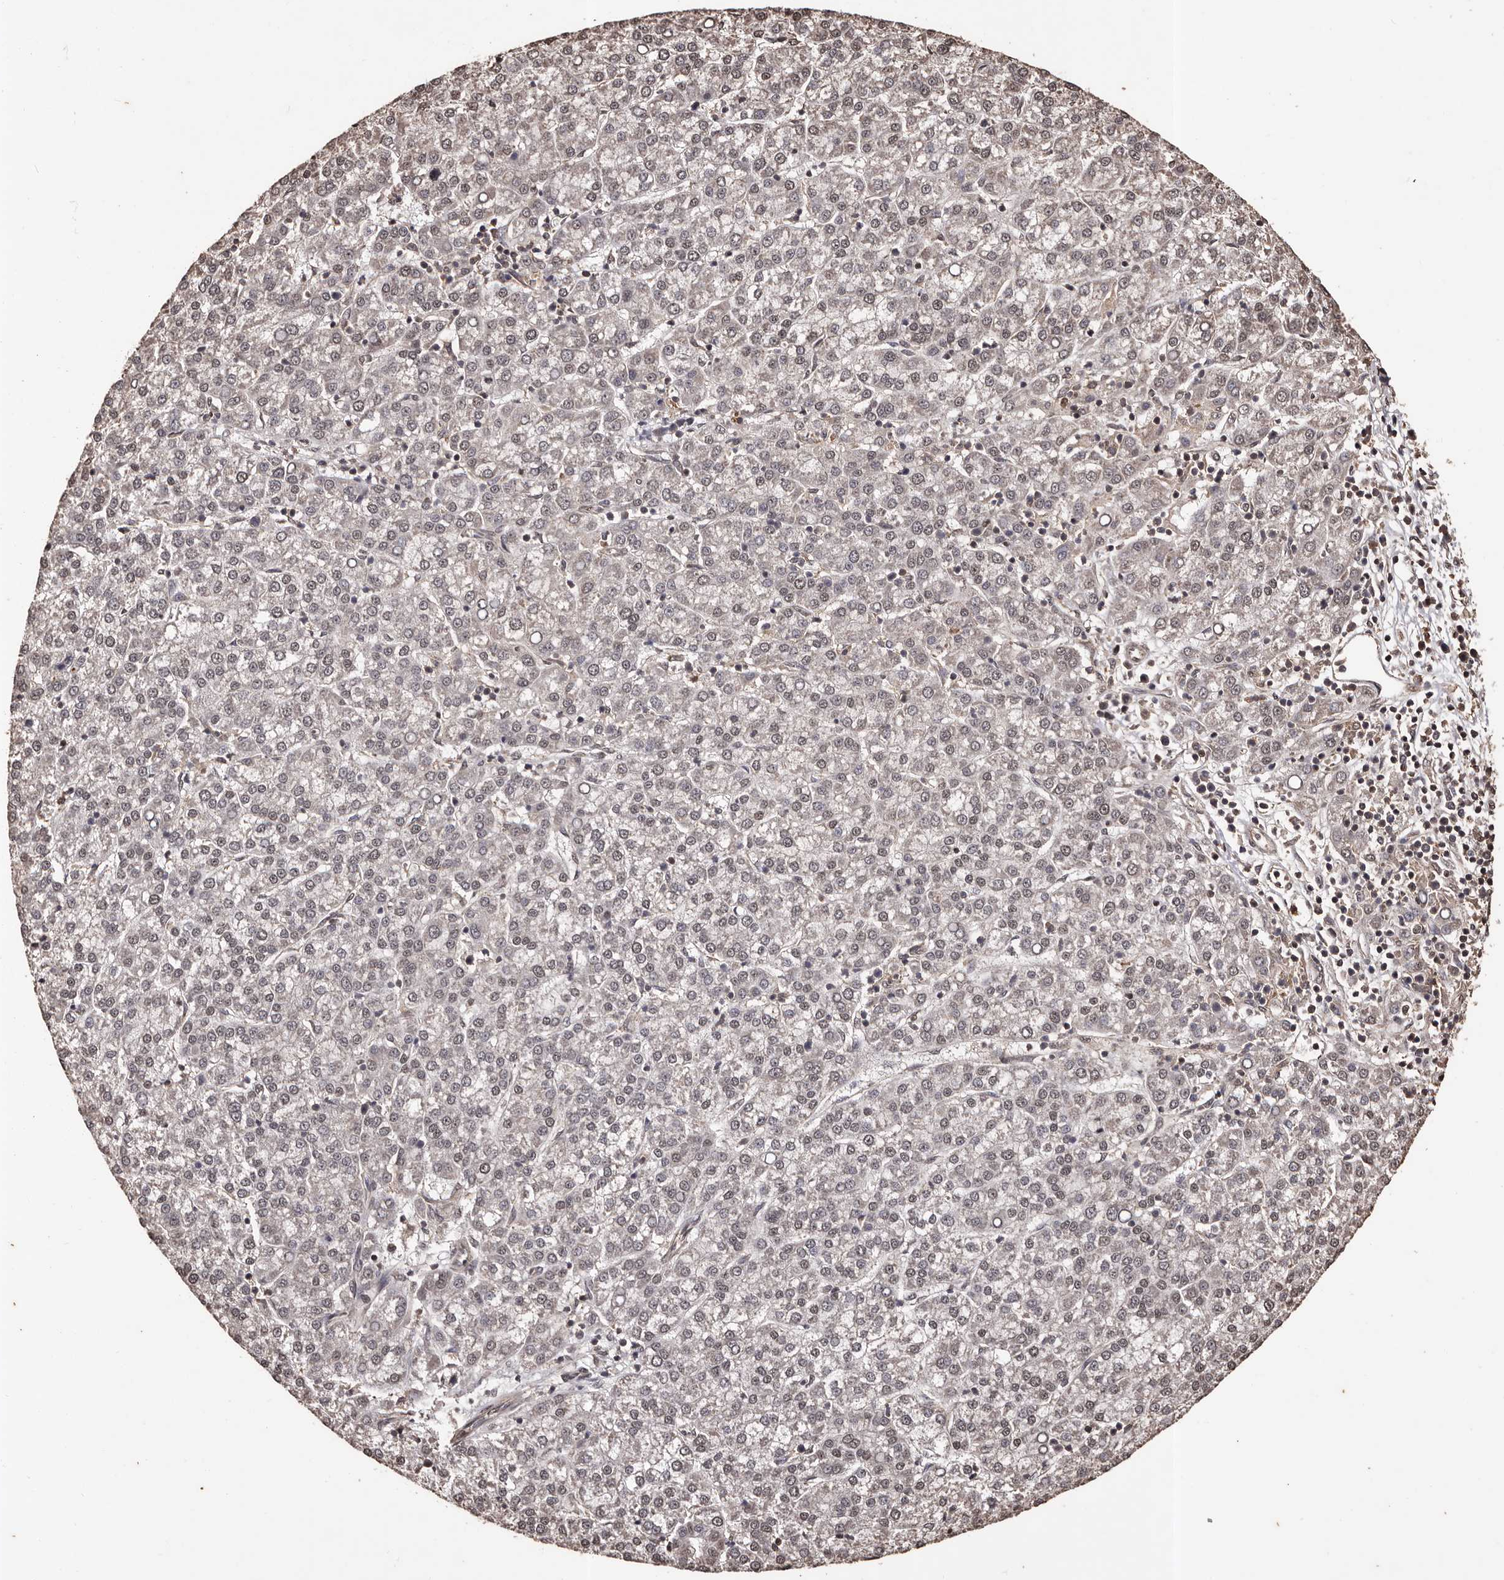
{"staining": {"intensity": "weak", "quantity": "<25%", "location": "cytoplasmic/membranous"}, "tissue": "liver cancer", "cell_type": "Tumor cells", "image_type": "cancer", "snomed": [{"axis": "morphology", "description": "Carcinoma, Hepatocellular, NOS"}, {"axis": "topography", "description": "Liver"}], "caption": "Protein analysis of liver hepatocellular carcinoma demonstrates no significant staining in tumor cells.", "gene": "NAV1", "patient": {"sex": "female", "age": 58}}